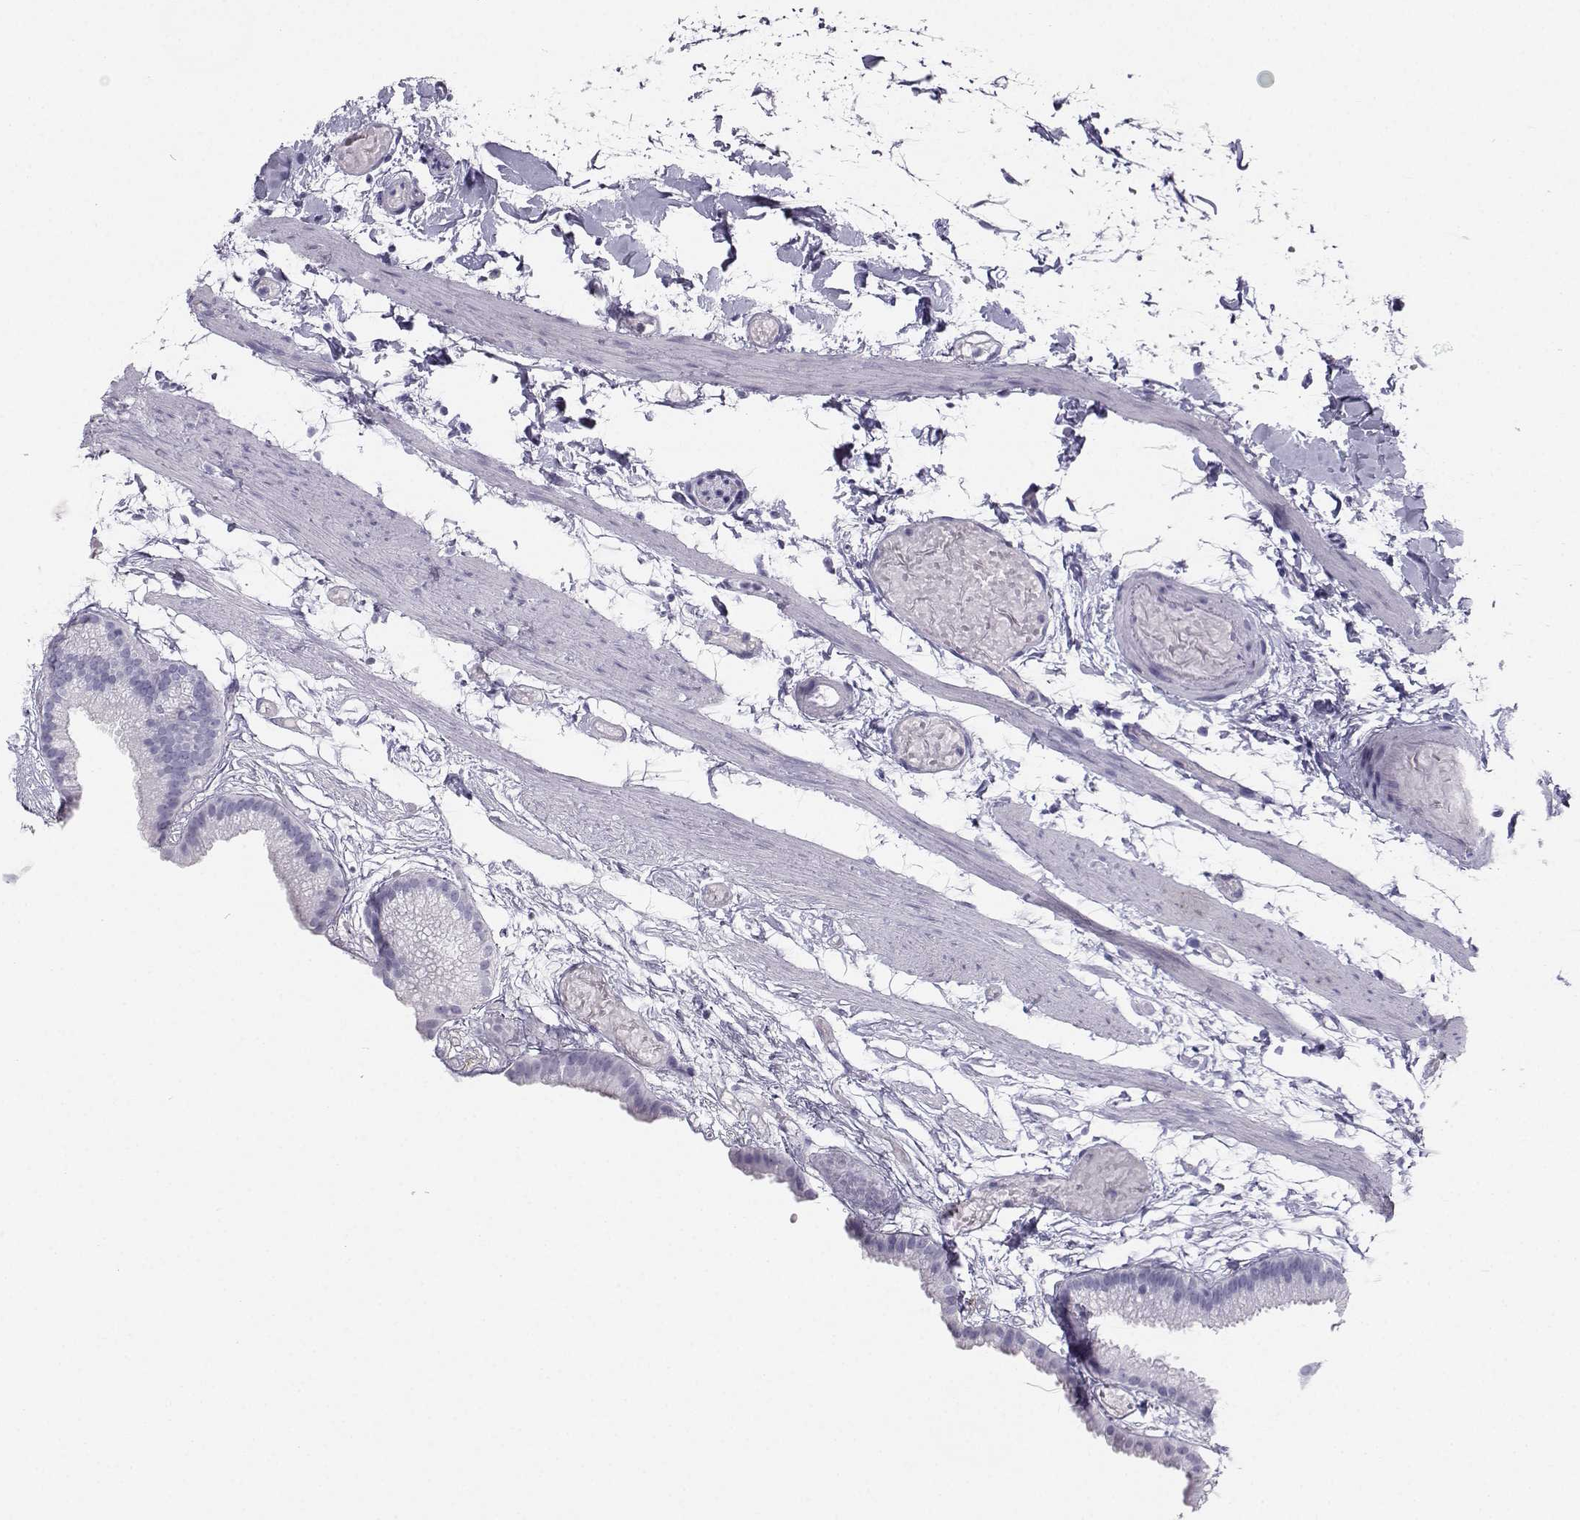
{"staining": {"intensity": "negative", "quantity": "none", "location": "none"}, "tissue": "gallbladder", "cell_type": "Glandular cells", "image_type": "normal", "snomed": [{"axis": "morphology", "description": "Normal tissue, NOS"}, {"axis": "topography", "description": "Gallbladder"}], "caption": "Human gallbladder stained for a protein using immunohistochemistry reveals no positivity in glandular cells.", "gene": "SST", "patient": {"sex": "female", "age": 45}}